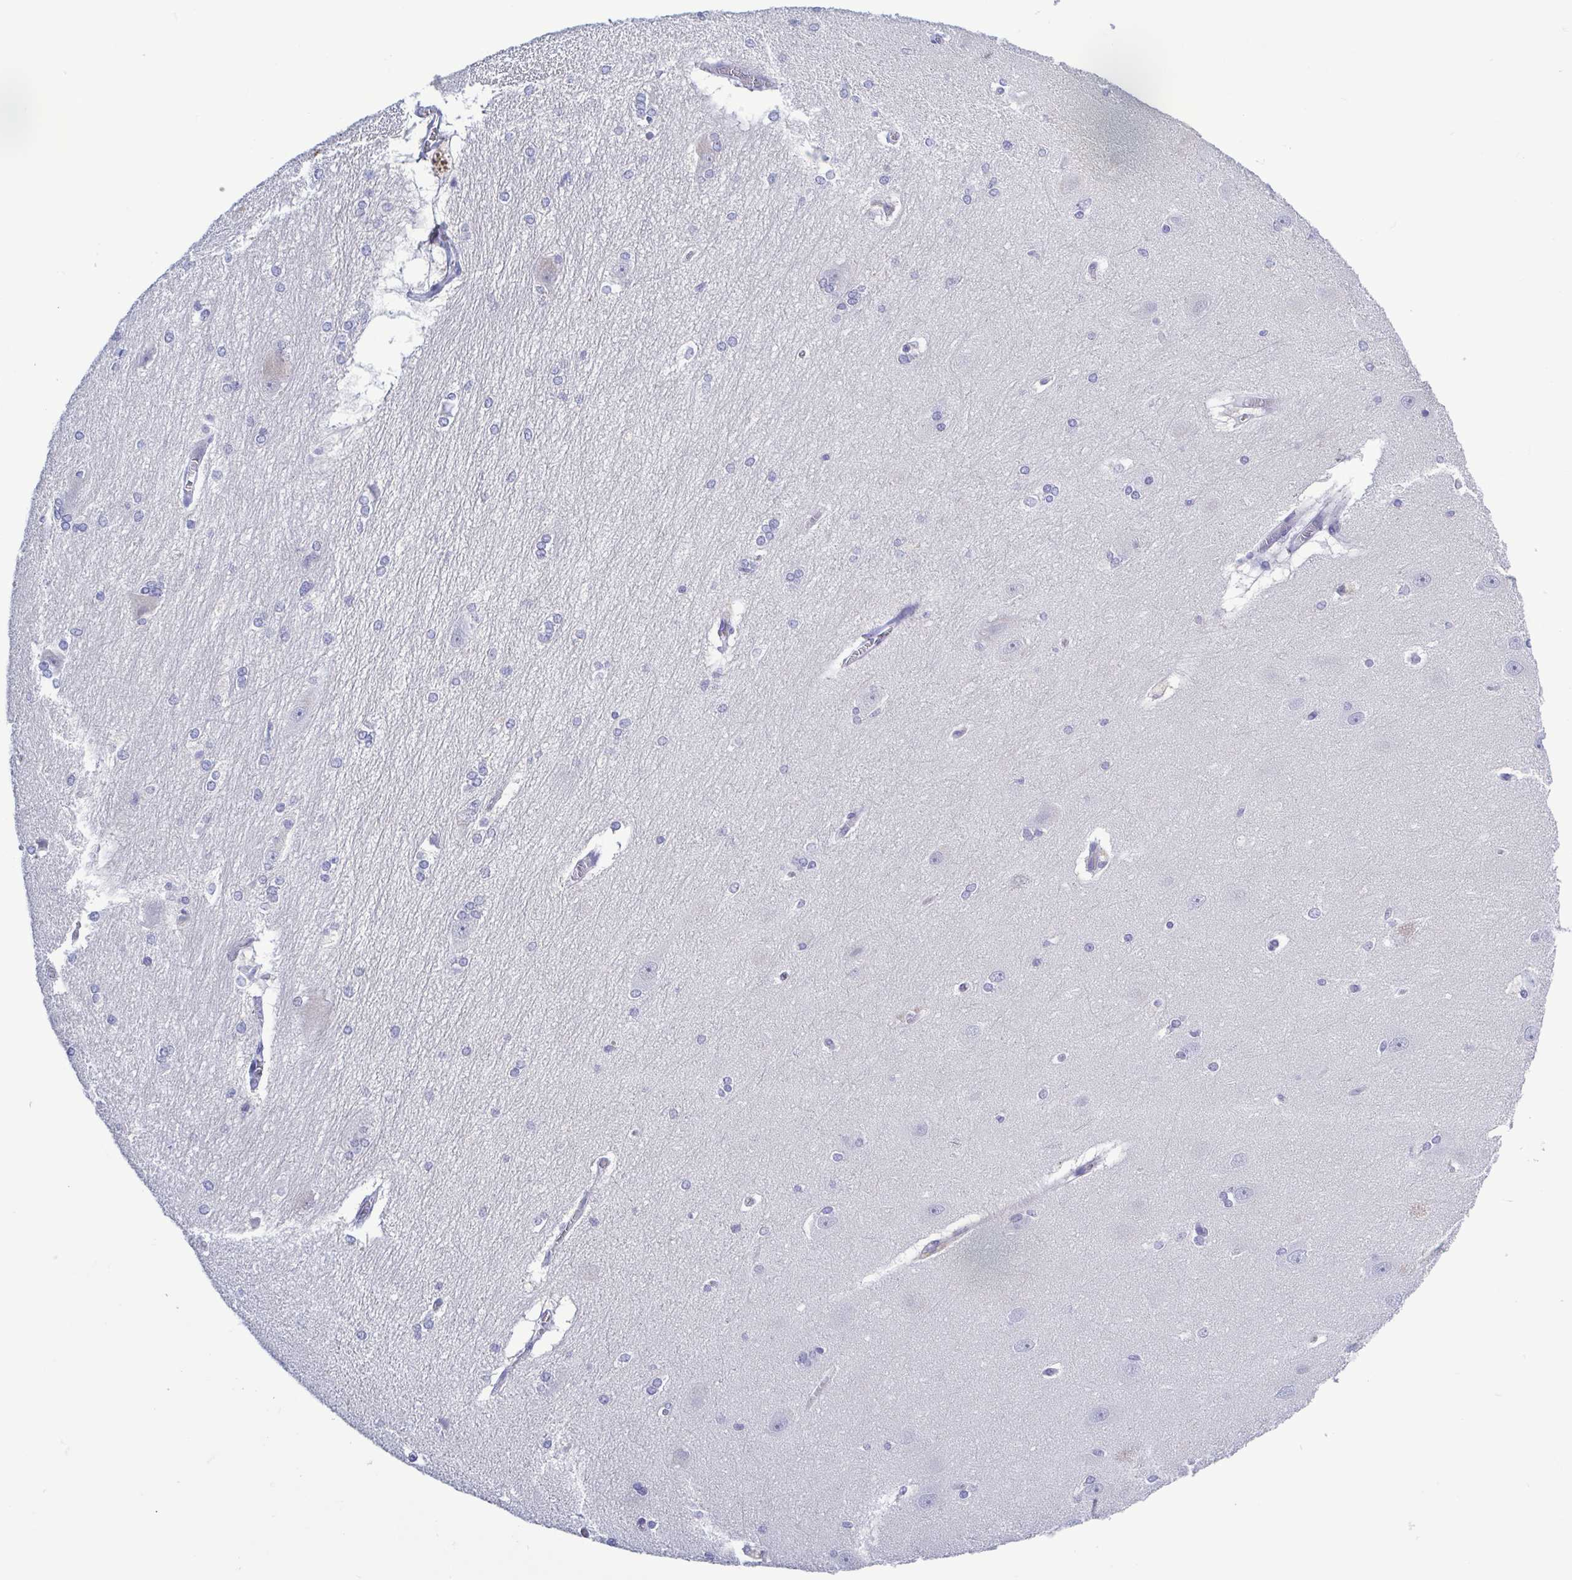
{"staining": {"intensity": "negative", "quantity": "none", "location": "none"}, "tissue": "hippocampus", "cell_type": "Glial cells", "image_type": "normal", "snomed": [{"axis": "morphology", "description": "Normal tissue, NOS"}, {"axis": "topography", "description": "Cerebral cortex"}, {"axis": "topography", "description": "Hippocampus"}], "caption": "This is an IHC histopathology image of normal human hippocampus. There is no positivity in glial cells.", "gene": "TEX12", "patient": {"sex": "female", "age": 19}}